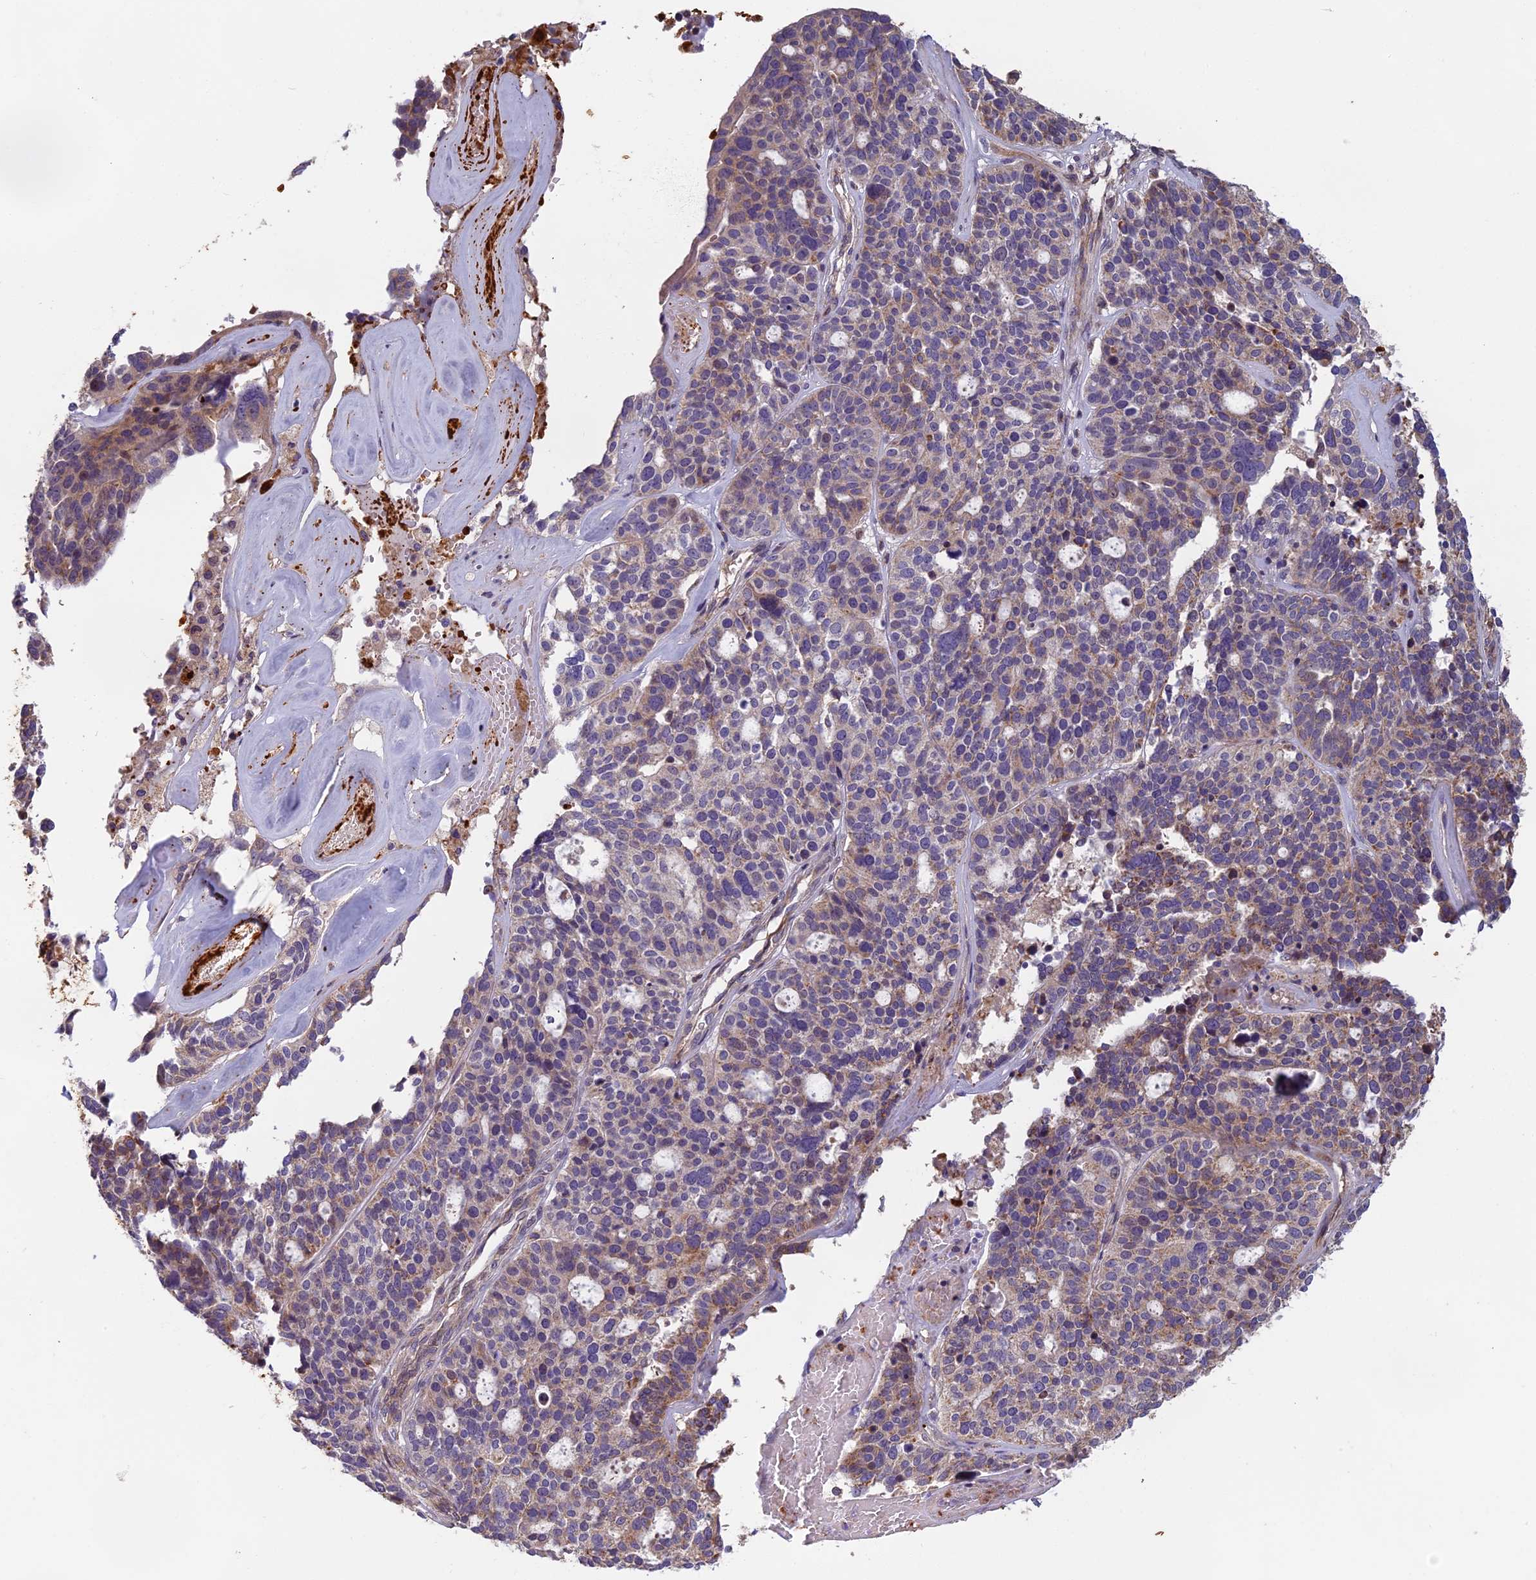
{"staining": {"intensity": "weak", "quantity": "<25%", "location": "cytoplasmic/membranous"}, "tissue": "ovarian cancer", "cell_type": "Tumor cells", "image_type": "cancer", "snomed": [{"axis": "morphology", "description": "Cystadenocarcinoma, serous, NOS"}, {"axis": "topography", "description": "Ovary"}], "caption": "Histopathology image shows no protein staining in tumor cells of ovarian cancer (serous cystadenocarcinoma) tissue.", "gene": "EDAR", "patient": {"sex": "female", "age": 59}}